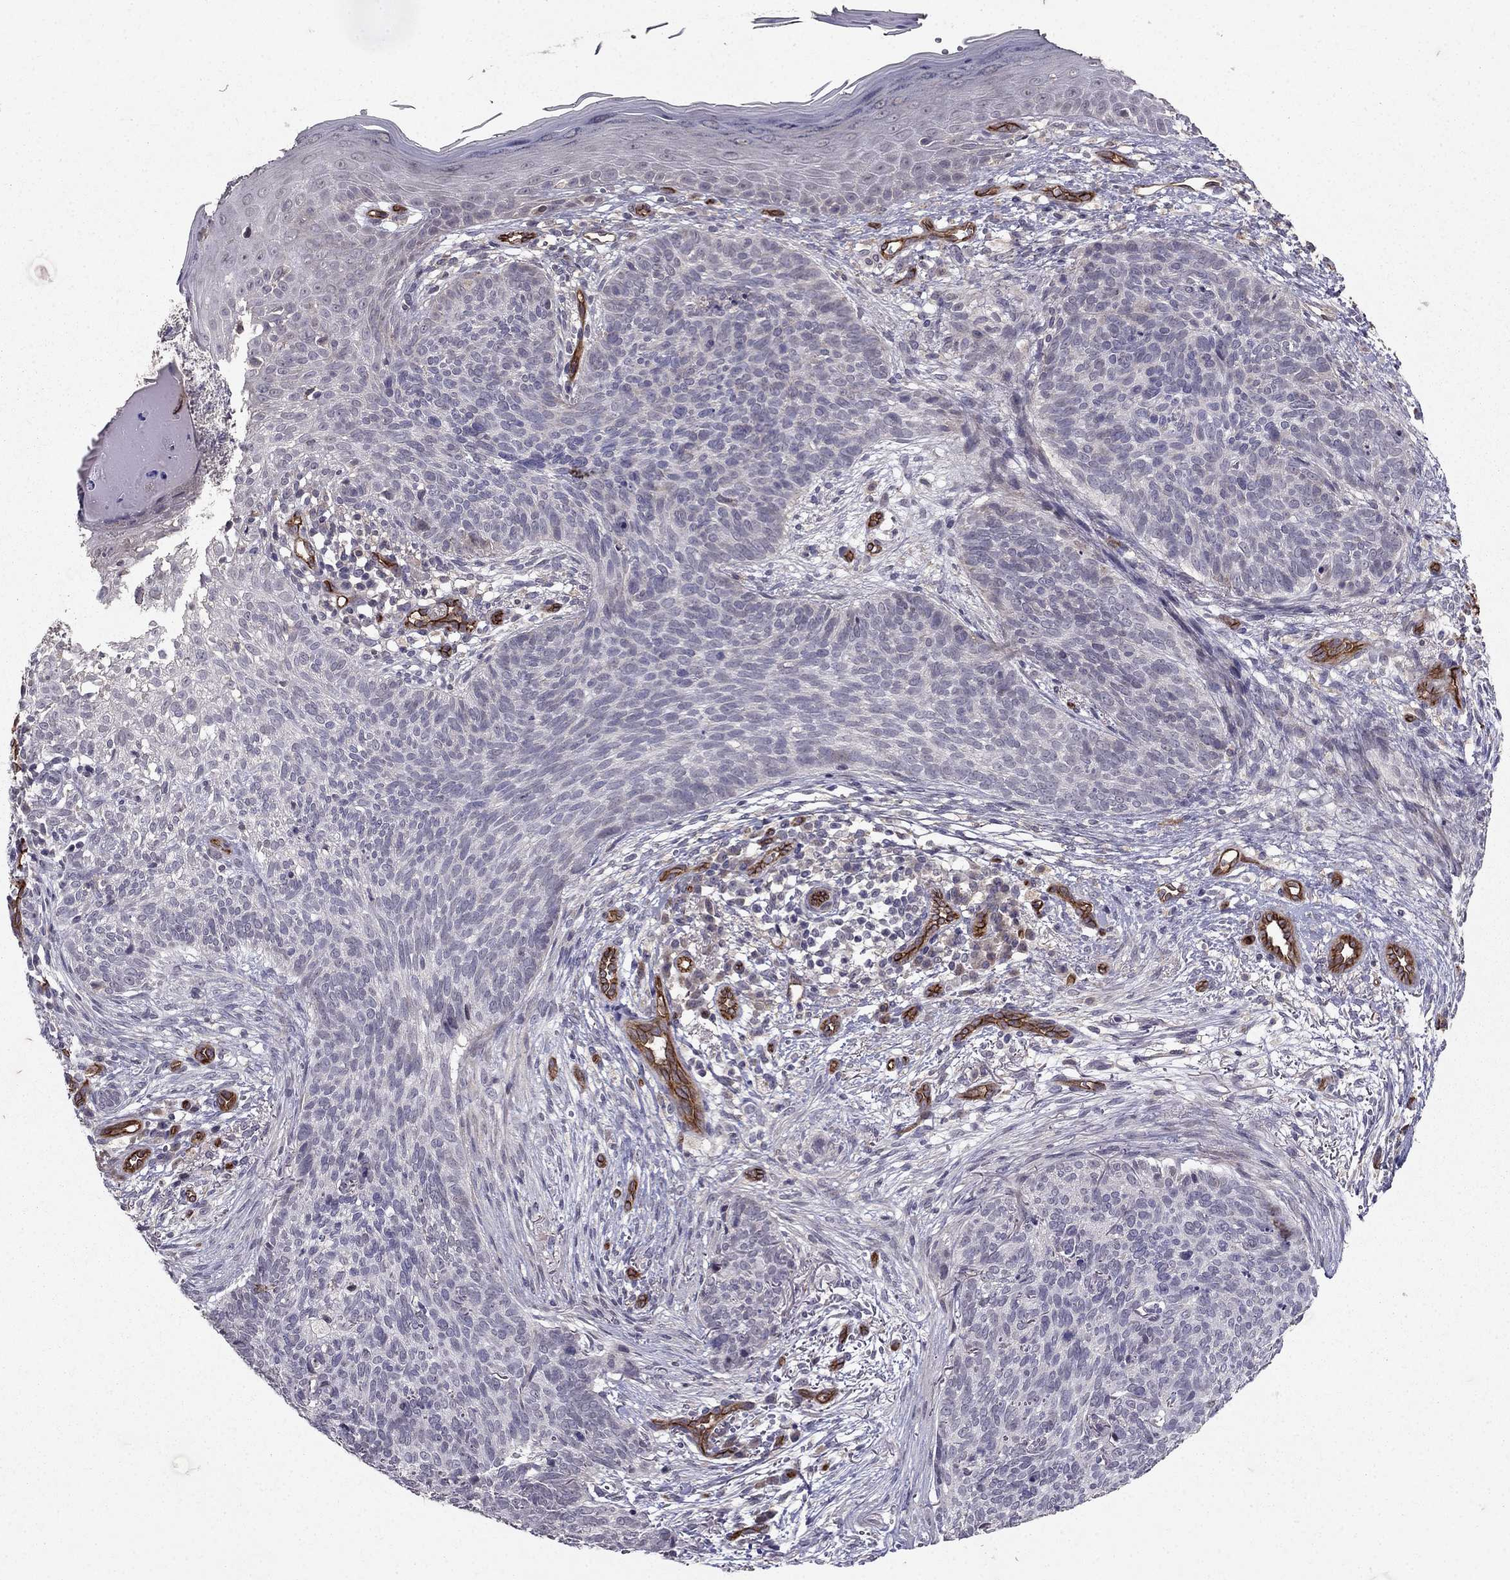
{"staining": {"intensity": "negative", "quantity": "none", "location": "none"}, "tissue": "skin cancer", "cell_type": "Tumor cells", "image_type": "cancer", "snomed": [{"axis": "morphology", "description": "Basal cell carcinoma"}, {"axis": "topography", "description": "Skin"}], "caption": "A high-resolution histopathology image shows immunohistochemistry (IHC) staining of skin basal cell carcinoma, which shows no significant expression in tumor cells.", "gene": "RASIP1", "patient": {"sex": "male", "age": 64}}